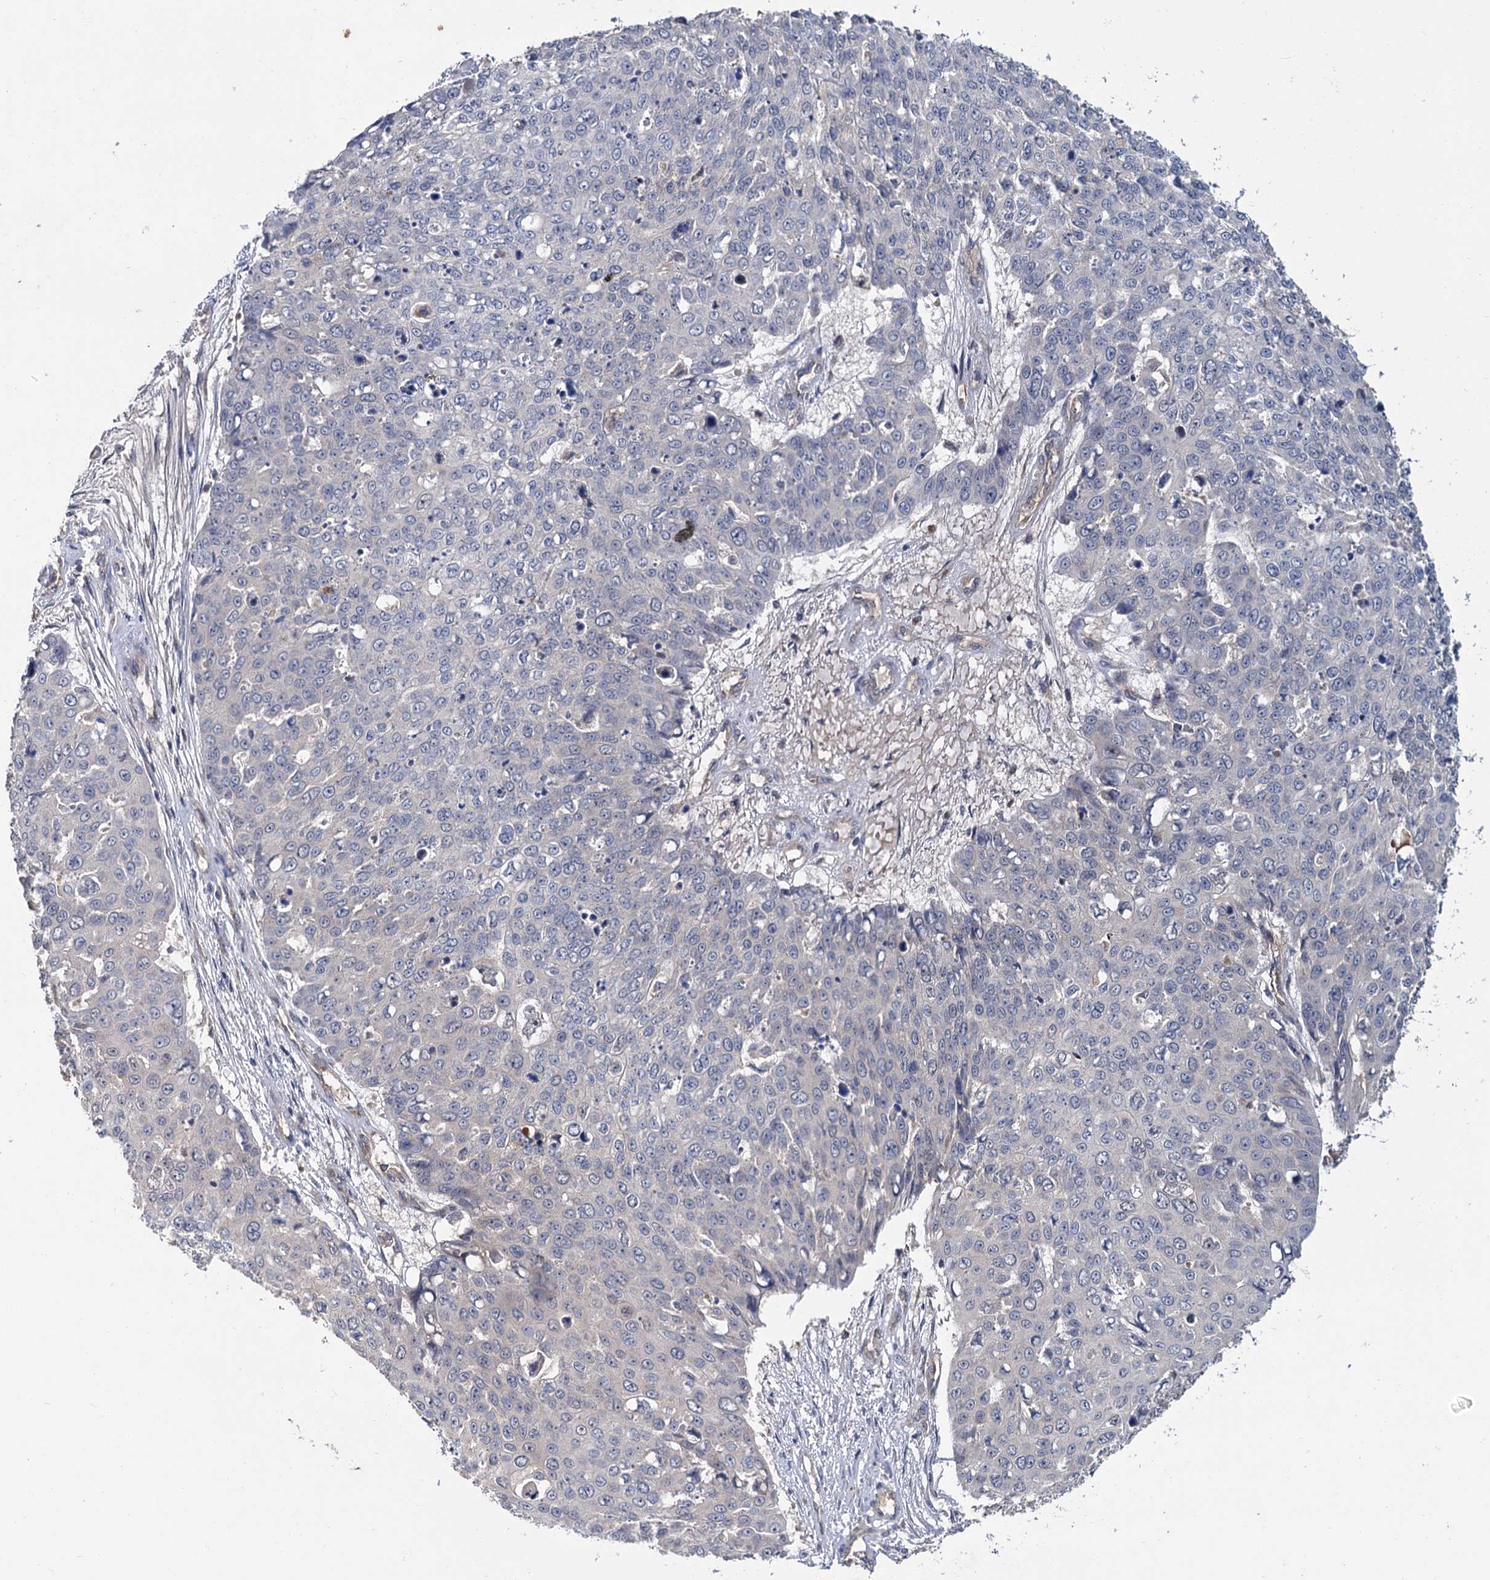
{"staining": {"intensity": "negative", "quantity": "none", "location": "none"}, "tissue": "skin cancer", "cell_type": "Tumor cells", "image_type": "cancer", "snomed": [{"axis": "morphology", "description": "Squamous cell carcinoma, NOS"}, {"axis": "topography", "description": "Skin"}], "caption": "High magnification brightfield microscopy of skin cancer stained with DAB (3,3'-diaminobenzidine) (brown) and counterstained with hematoxylin (blue): tumor cells show no significant positivity.", "gene": "DYNC2H1", "patient": {"sex": "male", "age": 71}}